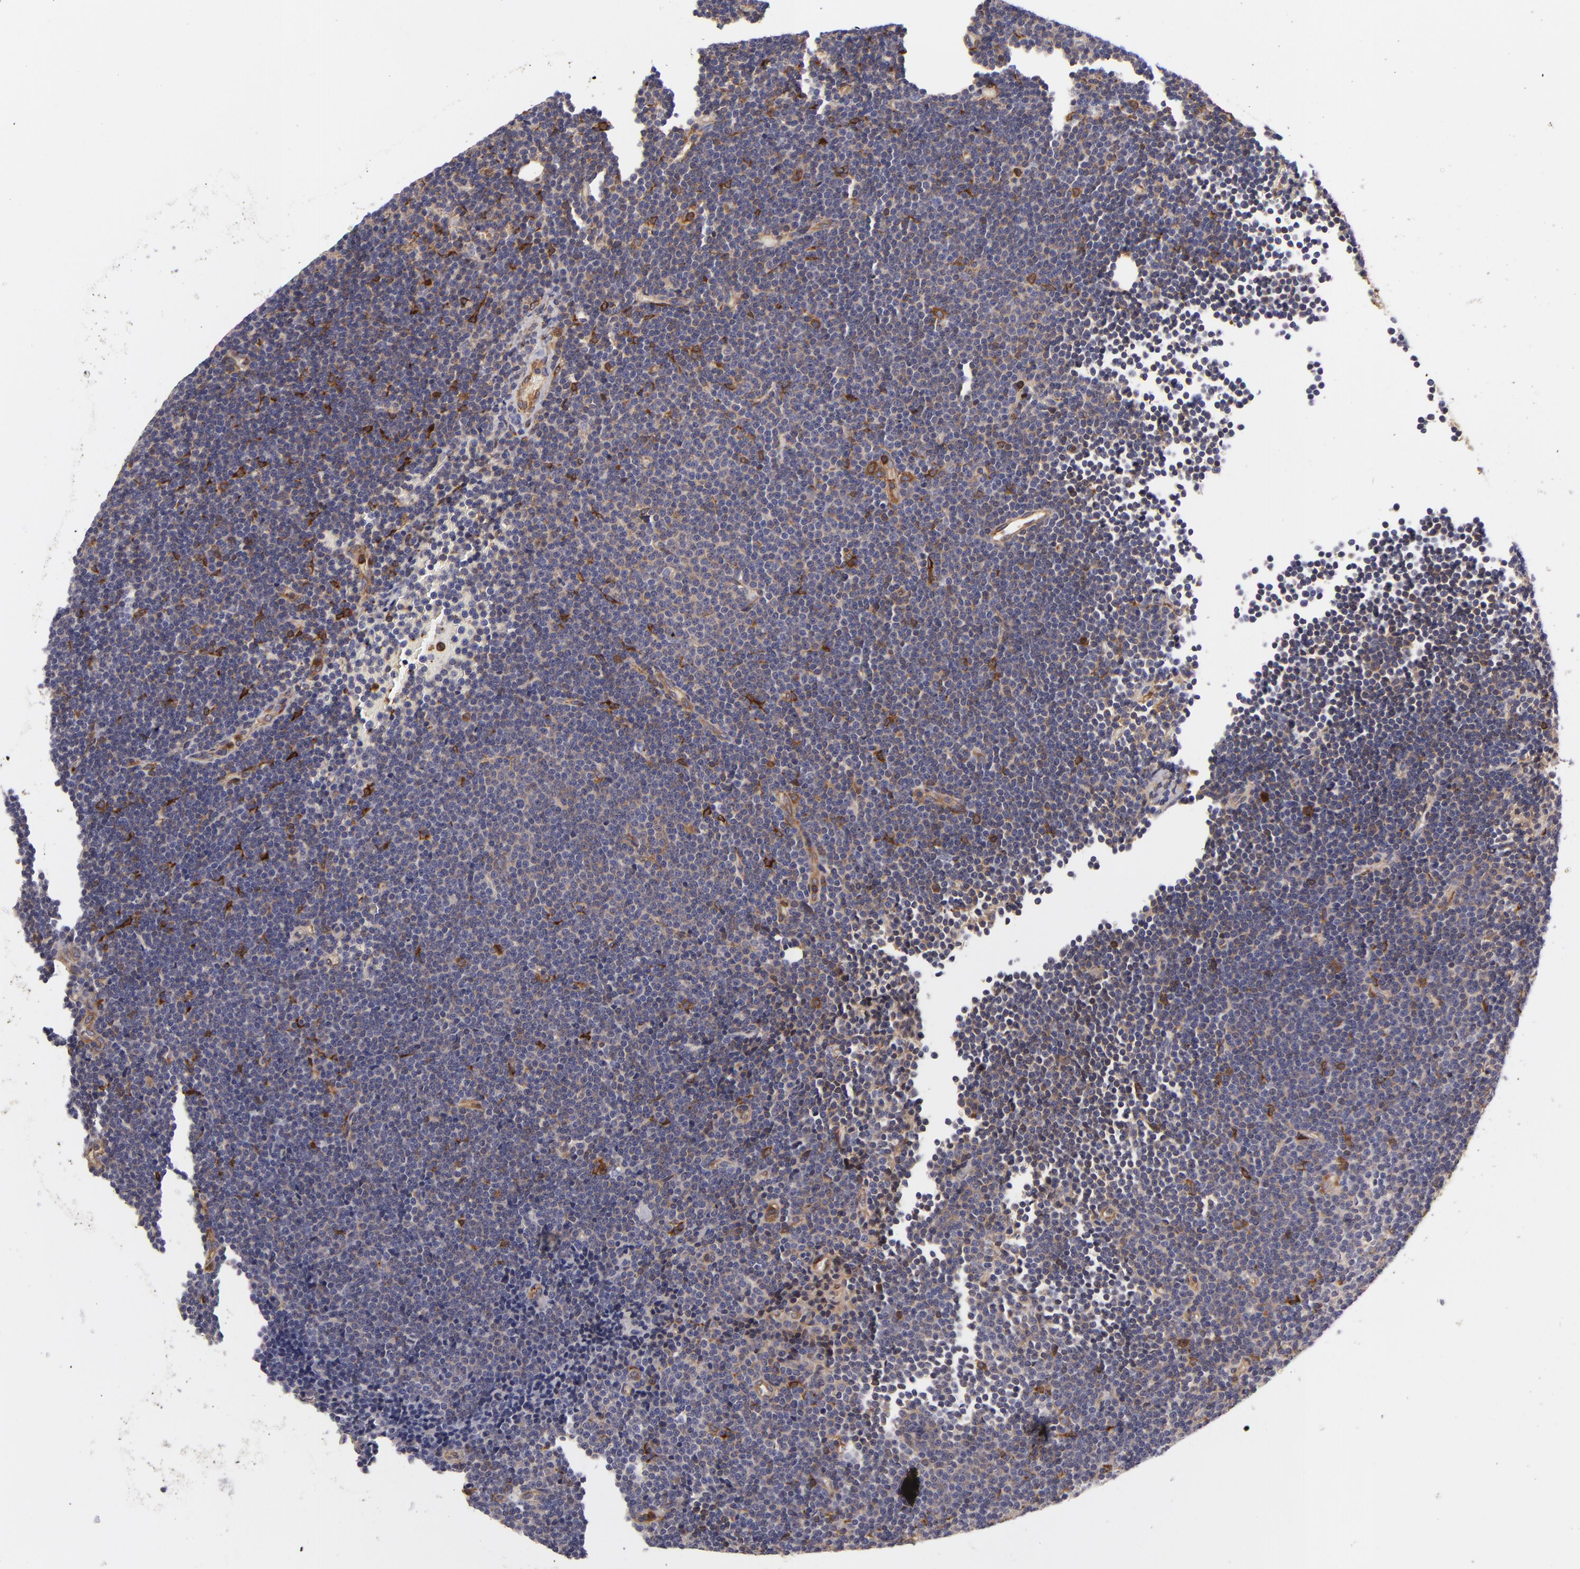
{"staining": {"intensity": "moderate", "quantity": "<25%", "location": "cytoplasmic/membranous"}, "tissue": "lymphoma", "cell_type": "Tumor cells", "image_type": "cancer", "snomed": [{"axis": "morphology", "description": "Malignant lymphoma, non-Hodgkin's type, Low grade"}, {"axis": "topography", "description": "Lymph node"}], "caption": "Immunohistochemistry photomicrograph of lymphoma stained for a protein (brown), which displays low levels of moderate cytoplasmic/membranous positivity in approximately <25% of tumor cells.", "gene": "VCL", "patient": {"sex": "female", "age": 73}}